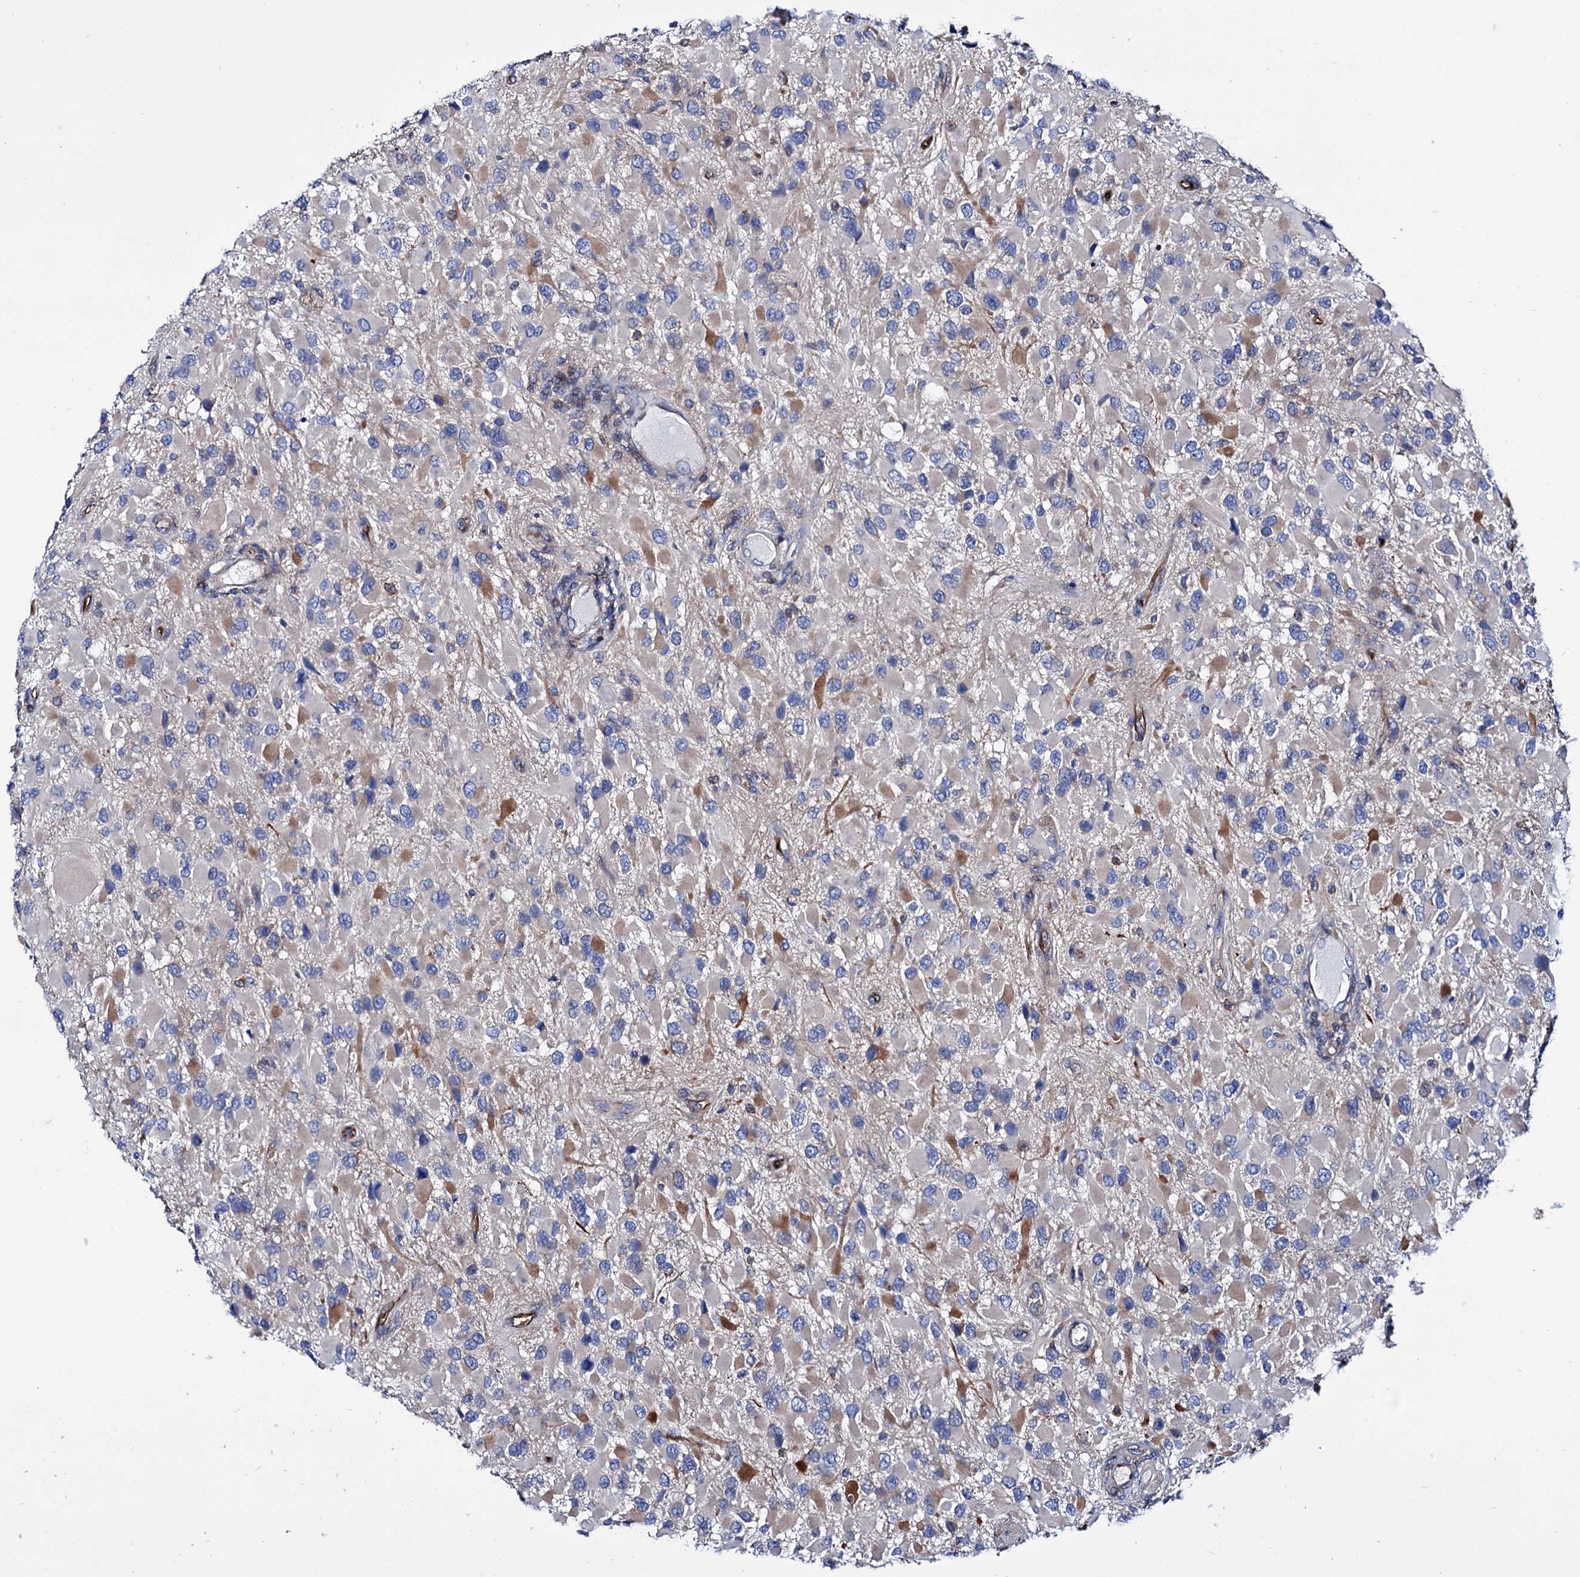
{"staining": {"intensity": "moderate", "quantity": "<25%", "location": "cytoplasmic/membranous"}, "tissue": "glioma", "cell_type": "Tumor cells", "image_type": "cancer", "snomed": [{"axis": "morphology", "description": "Glioma, malignant, High grade"}, {"axis": "topography", "description": "Brain"}], "caption": "Malignant glioma (high-grade) was stained to show a protein in brown. There is low levels of moderate cytoplasmic/membranous positivity in about <25% of tumor cells.", "gene": "AXL", "patient": {"sex": "male", "age": 53}}